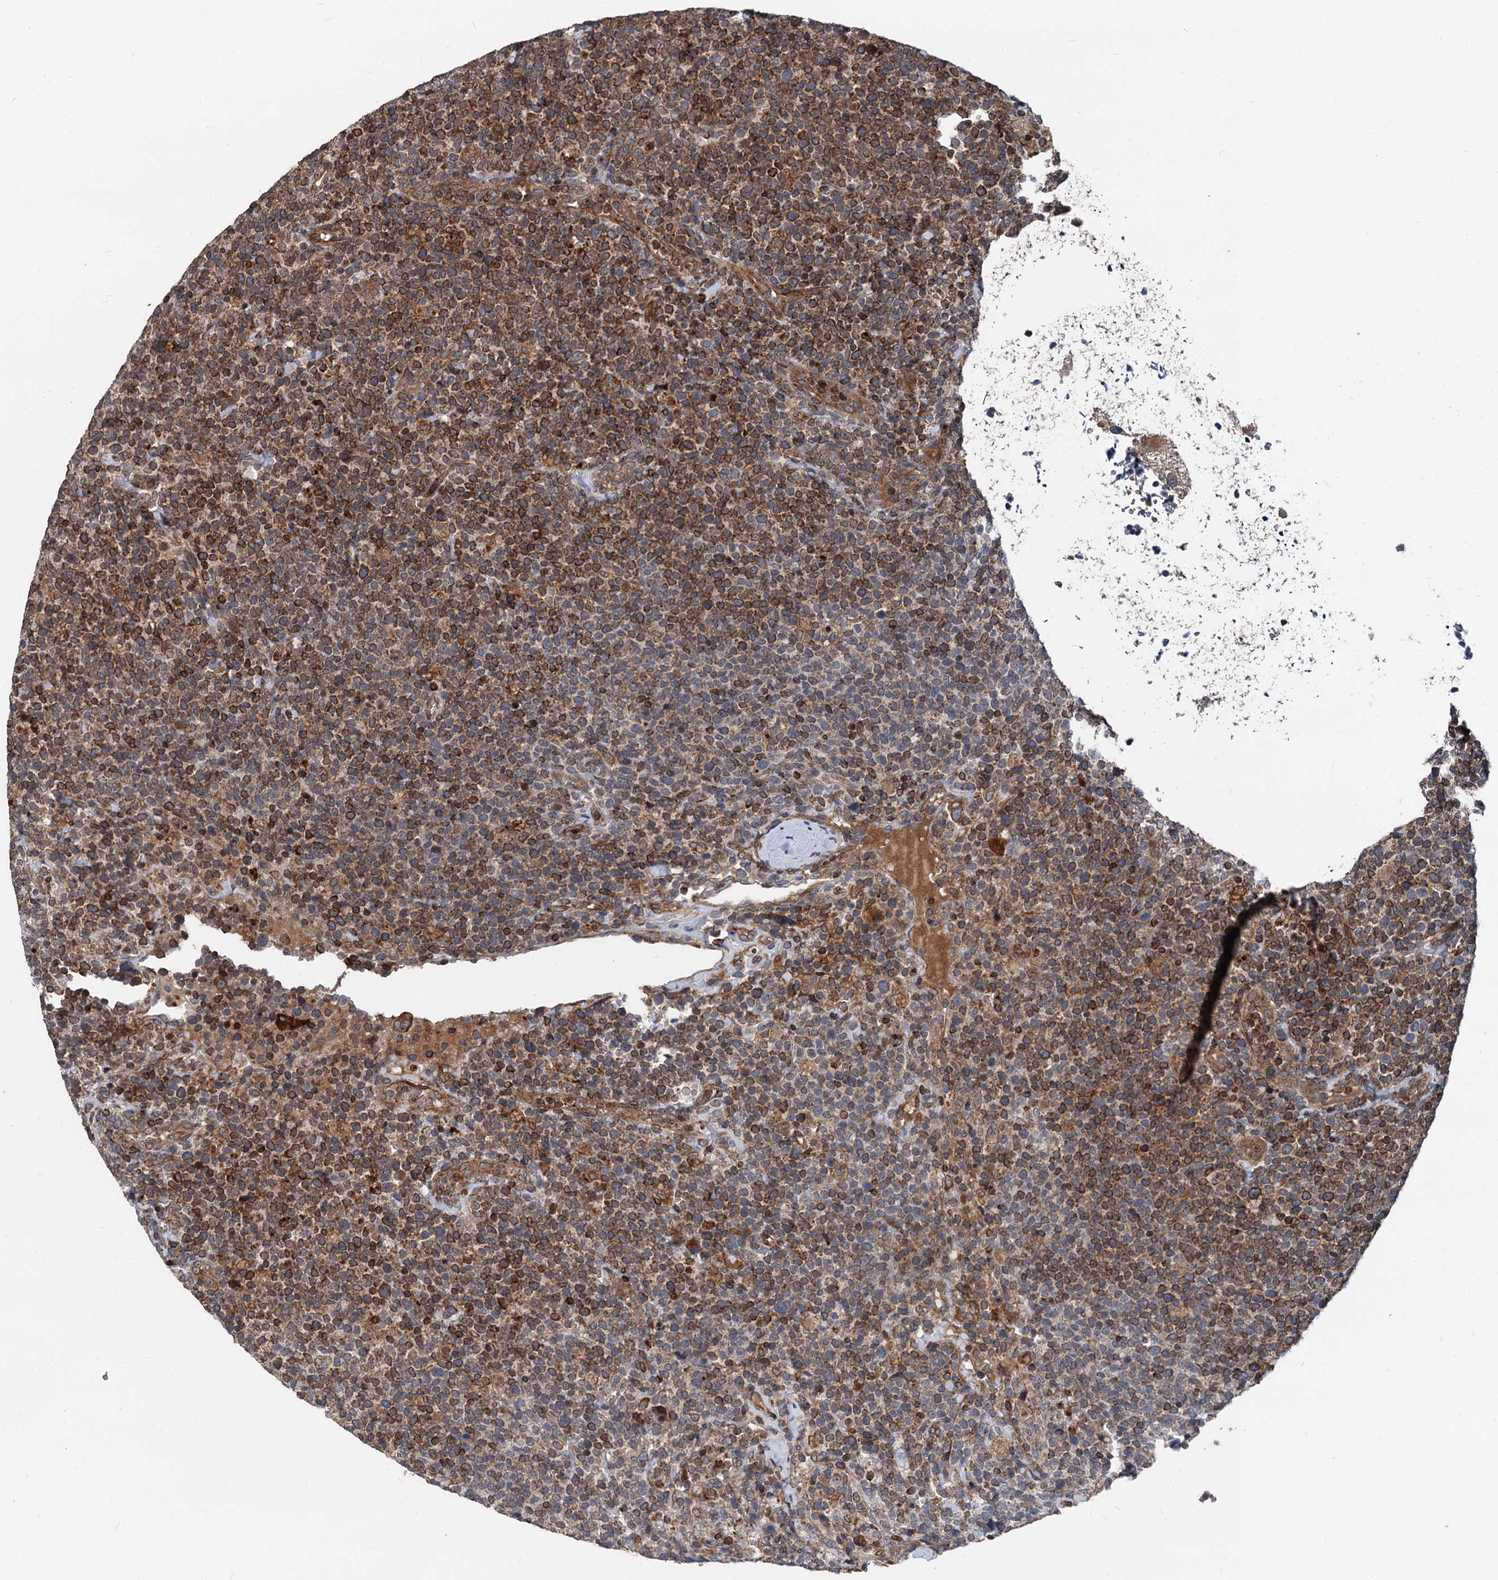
{"staining": {"intensity": "strong", "quantity": "25%-75%", "location": "cytoplasmic/membranous"}, "tissue": "lymphoma", "cell_type": "Tumor cells", "image_type": "cancer", "snomed": [{"axis": "morphology", "description": "Malignant lymphoma, non-Hodgkin's type, High grade"}, {"axis": "topography", "description": "Lymph node"}], "caption": "Human lymphoma stained with a protein marker demonstrates strong staining in tumor cells.", "gene": "STIM1", "patient": {"sex": "male", "age": 61}}